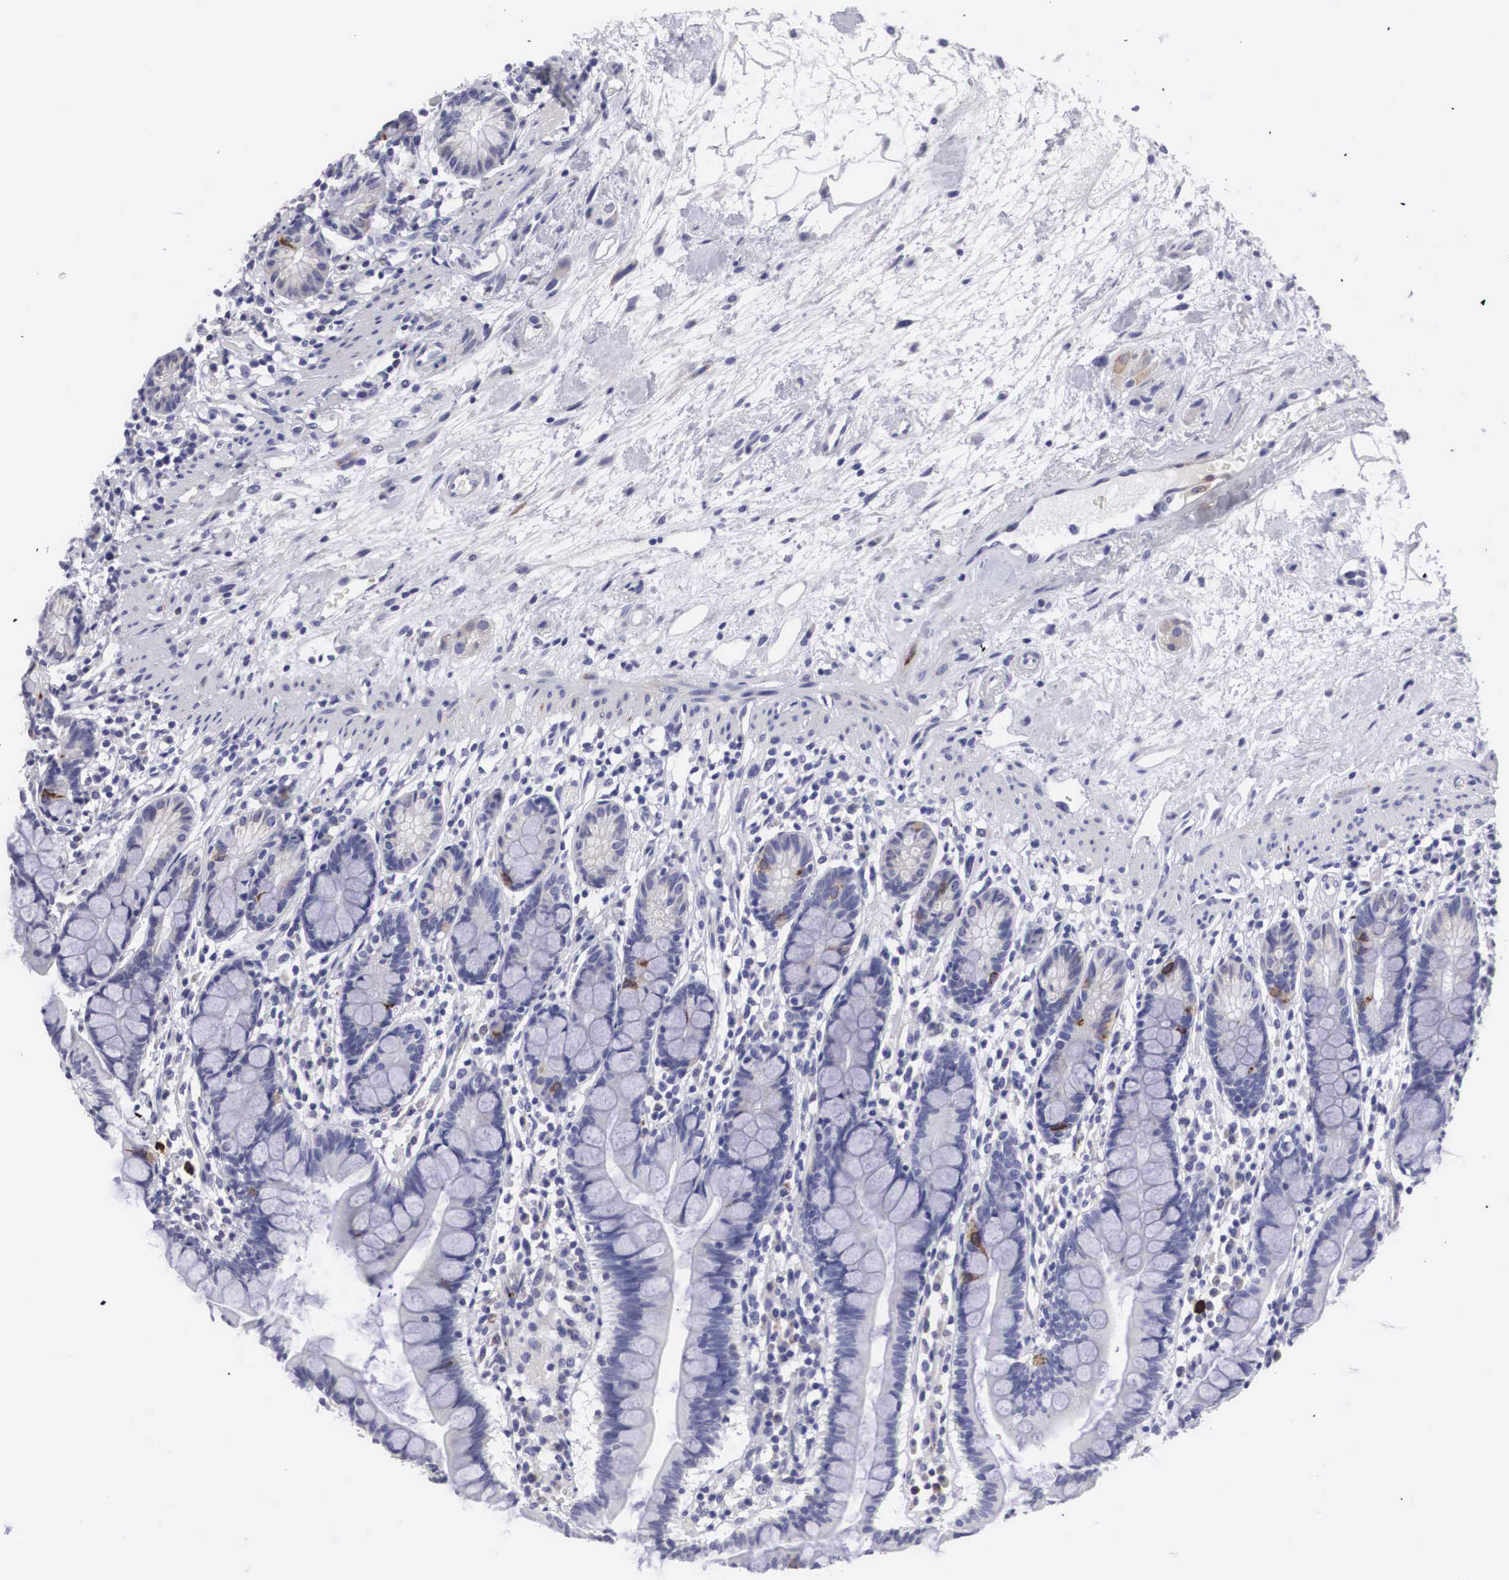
{"staining": {"intensity": "strong", "quantity": "<25%", "location": "cytoplasmic/membranous"}, "tissue": "small intestine", "cell_type": "Glandular cells", "image_type": "normal", "snomed": [{"axis": "morphology", "description": "Normal tissue, NOS"}, {"axis": "topography", "description": "Small intestine"}], "caption": "Protein staining of benign small intestine reveals strong cytoplasmic/membranous staining in approximately <25% of glandular cells. Nuclei are stained in blue.", "gene": "ARMCX3", "patient": {"sex": "female", "age": 51}}